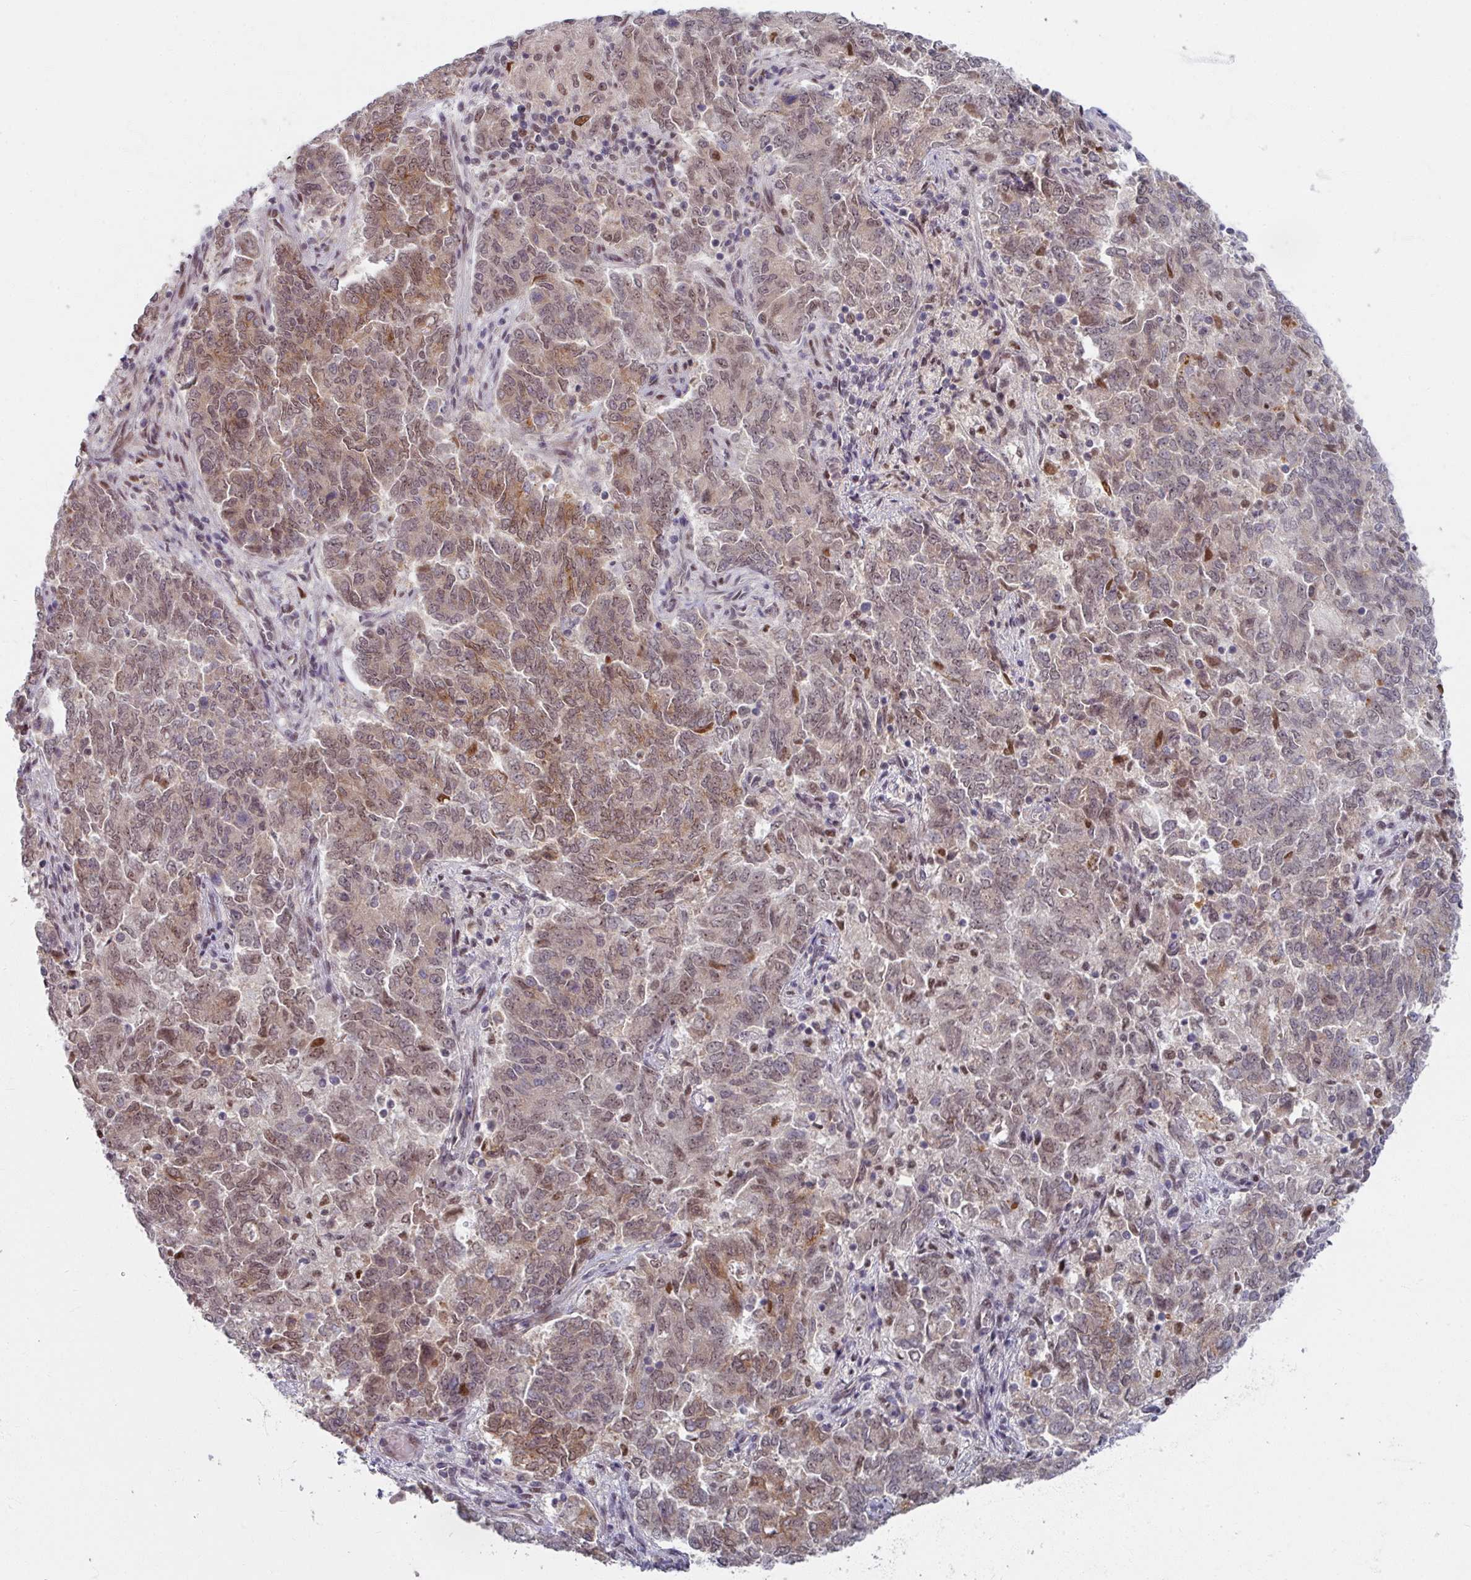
{"staining": {"intensity": "moderate", "quantity": "25%-75%", "location": "cytoplasmic/membranous,nuclear"}, "tissue": "endometrial cancer", "cell_type": "Tumor cells", "image_type": "cancer", "snomed": [{"axis": "morphology", "description": "Adenocarcinoma, NOS"}, {"axis": "topography", "description": "Endometrium"}], "caption": "Human endometrial cancer stained with a brown dye displays moderate cytoplasmic/membranous and nuclear positive positivity in approximately 25%-75% of tumor cells.", "gene": "KLC3", "patient": {"sex": "female", "age": 80}}